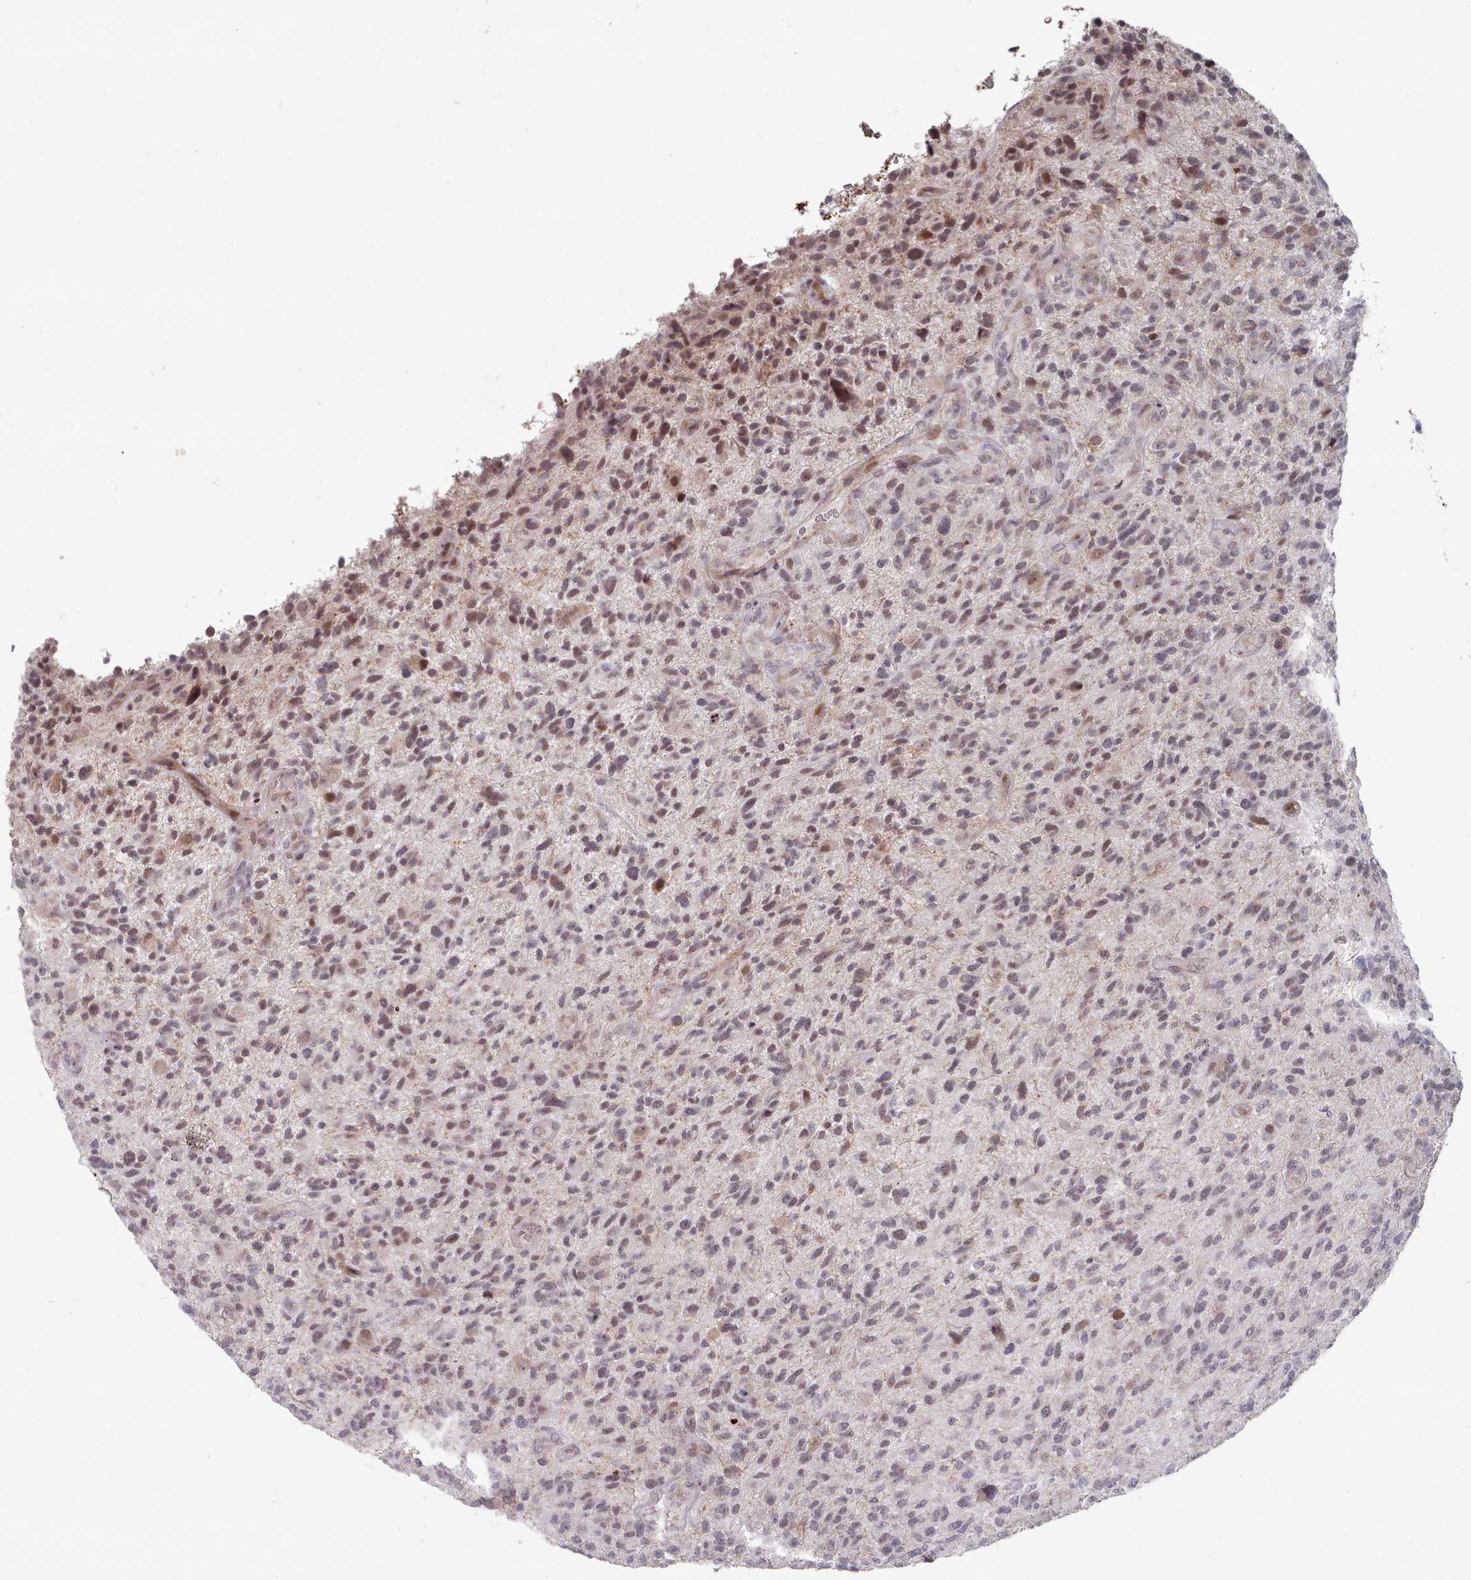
{"staining": {"intensity": "negative", "quantity": "none", "location": "none"}, "tissue": "glioma", "cell_type": "Tumor cells", "image_type": "cancer", "snomed": [{"axis": "morphology", "description": "Glioma, malignant, High grade"}, {"axis": "topography", "description": "Brain"}], "caption": "This is an IHC micrograph of high-grade glioma (malignant). There is no staining in tumor cells.", "gene": "CPSF4", "patient": {"sex": "male", "age": 47}}